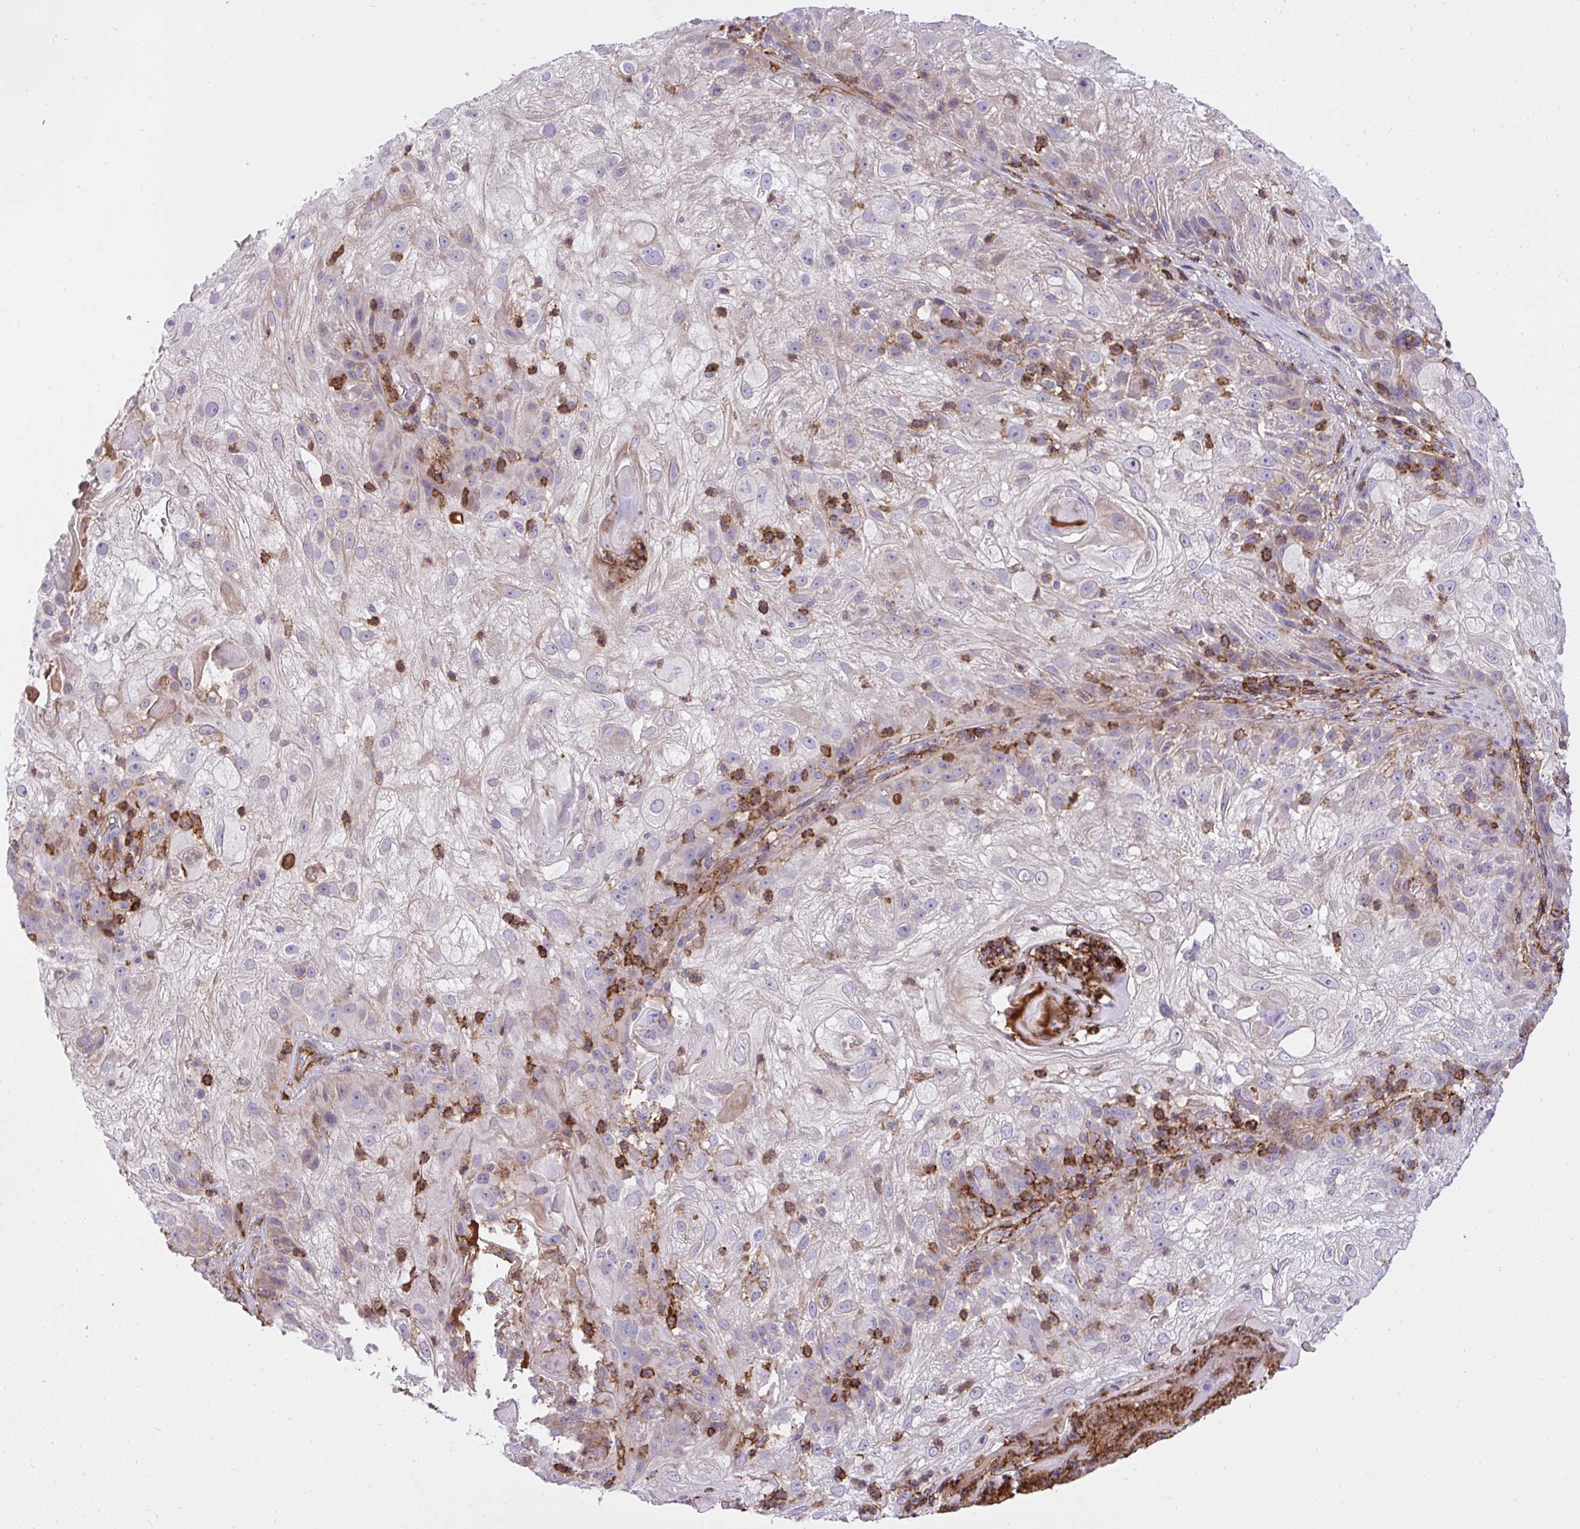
{"staining": {"intensity": "negative", "quantity": "none", "location": "none"}, "tissue": "skin cancer", "cell_type": "Tumor cells", "image_type": "cancer", "snomed": [{"axis": "morphology", "description": "Normal tissue, NOS"}, {"axis": "morphology", "description": "Squamous cell carcinoma, NOS"}, {"axis": "topography", "description": "Skin"}], "caption": "IHC of human skin cancer shows no positivity in tumor cells.", "gene": "ERI1", "patient": {"sex": "female", "age": 83}}